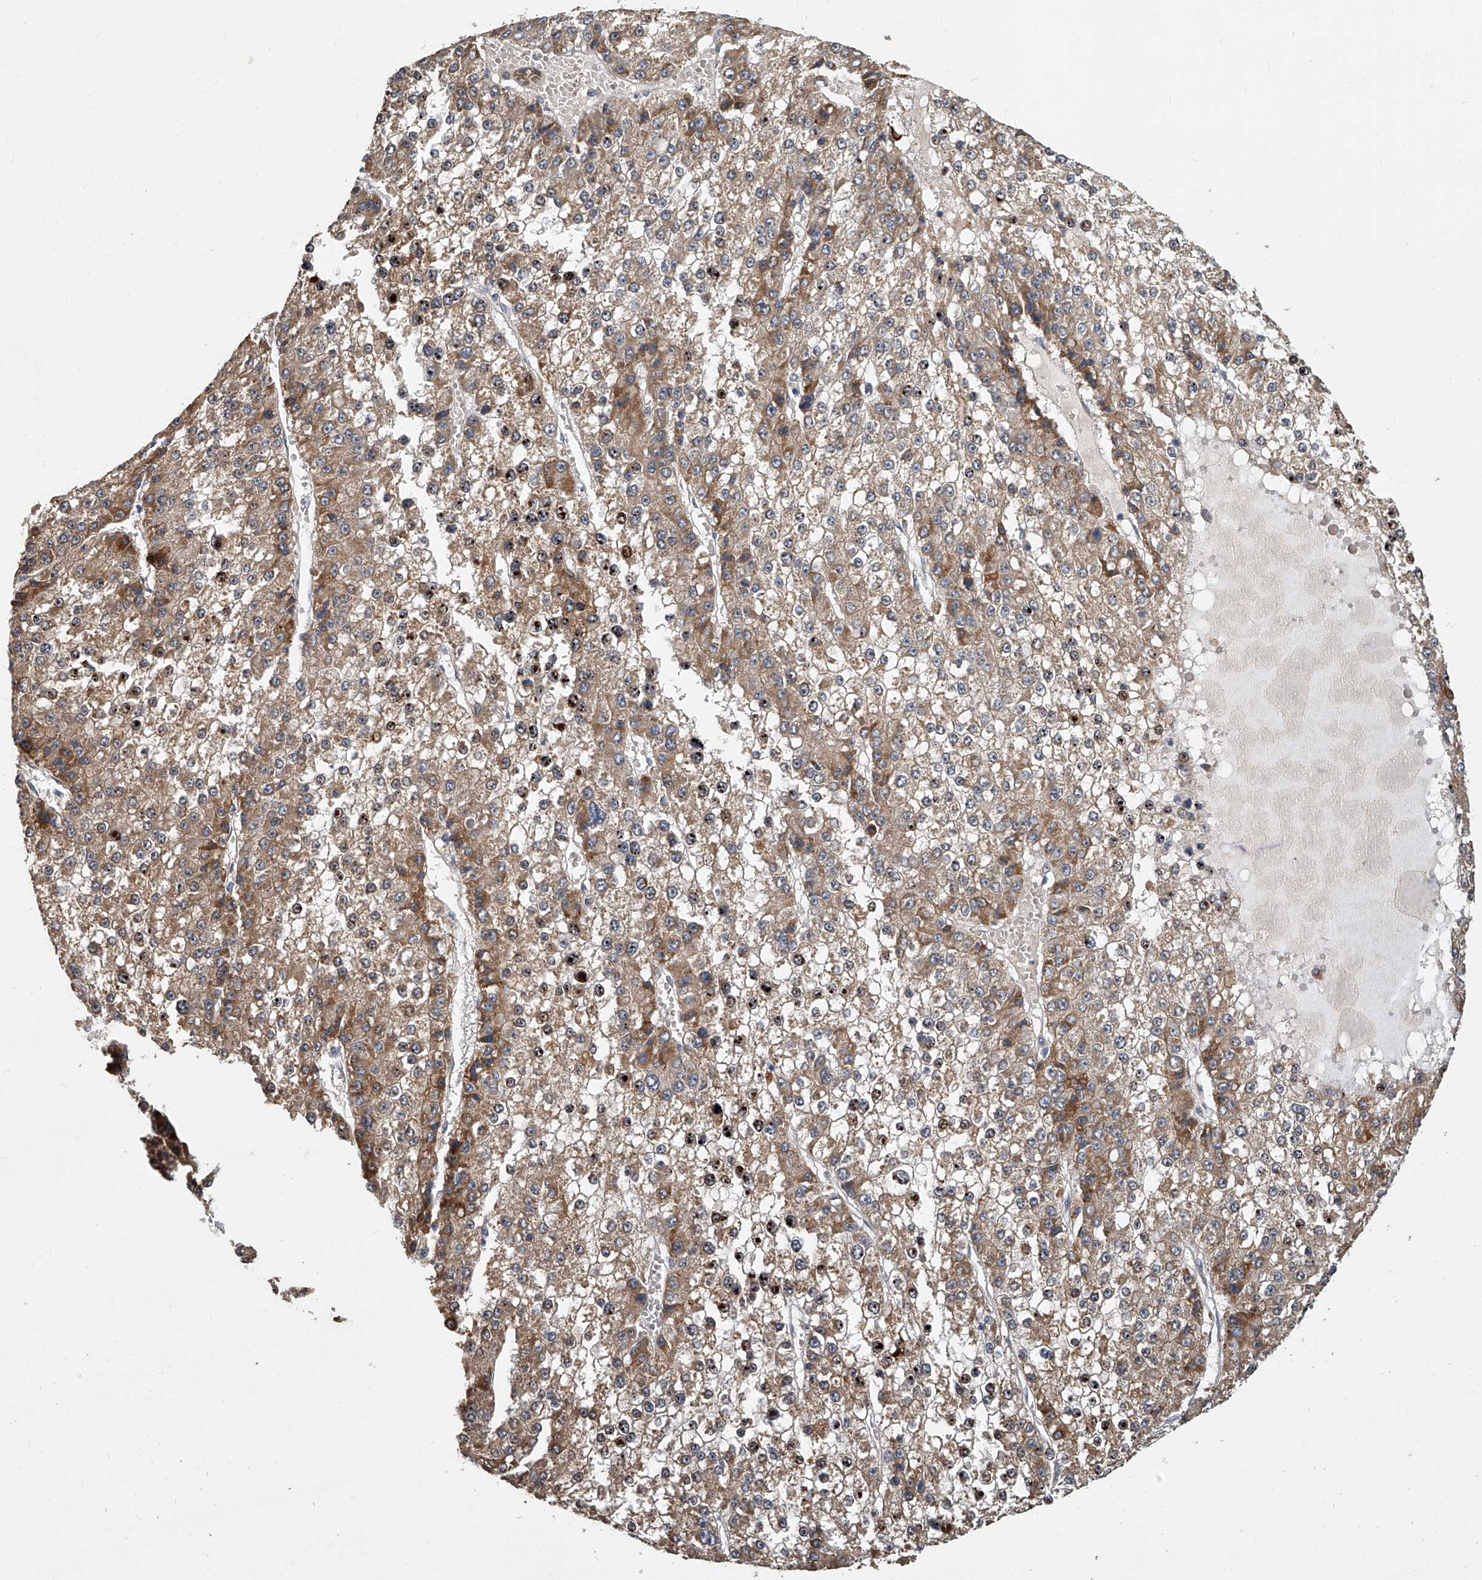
{"staining": {"intensity": "moderate", "quantity": ">75%", "location": "cytoplasmic/membranous"}, "tissue": "liver cancer", "cell_type": "Tumor cells", "image_type": "cancer", "snomed": [{"axis": "morphology", "description": "Carcinoma, Hepatocellular, NOS"}, {"axis": "topography", "description": "Liver"}], "caption": "A brown stain shows moderate cytoplasmic/membranous positivity of a protein in liver hepatocellular carcinoma tumor cells.", "gene": "JAG2", "patient": {"sex": "female", "age": 73}}